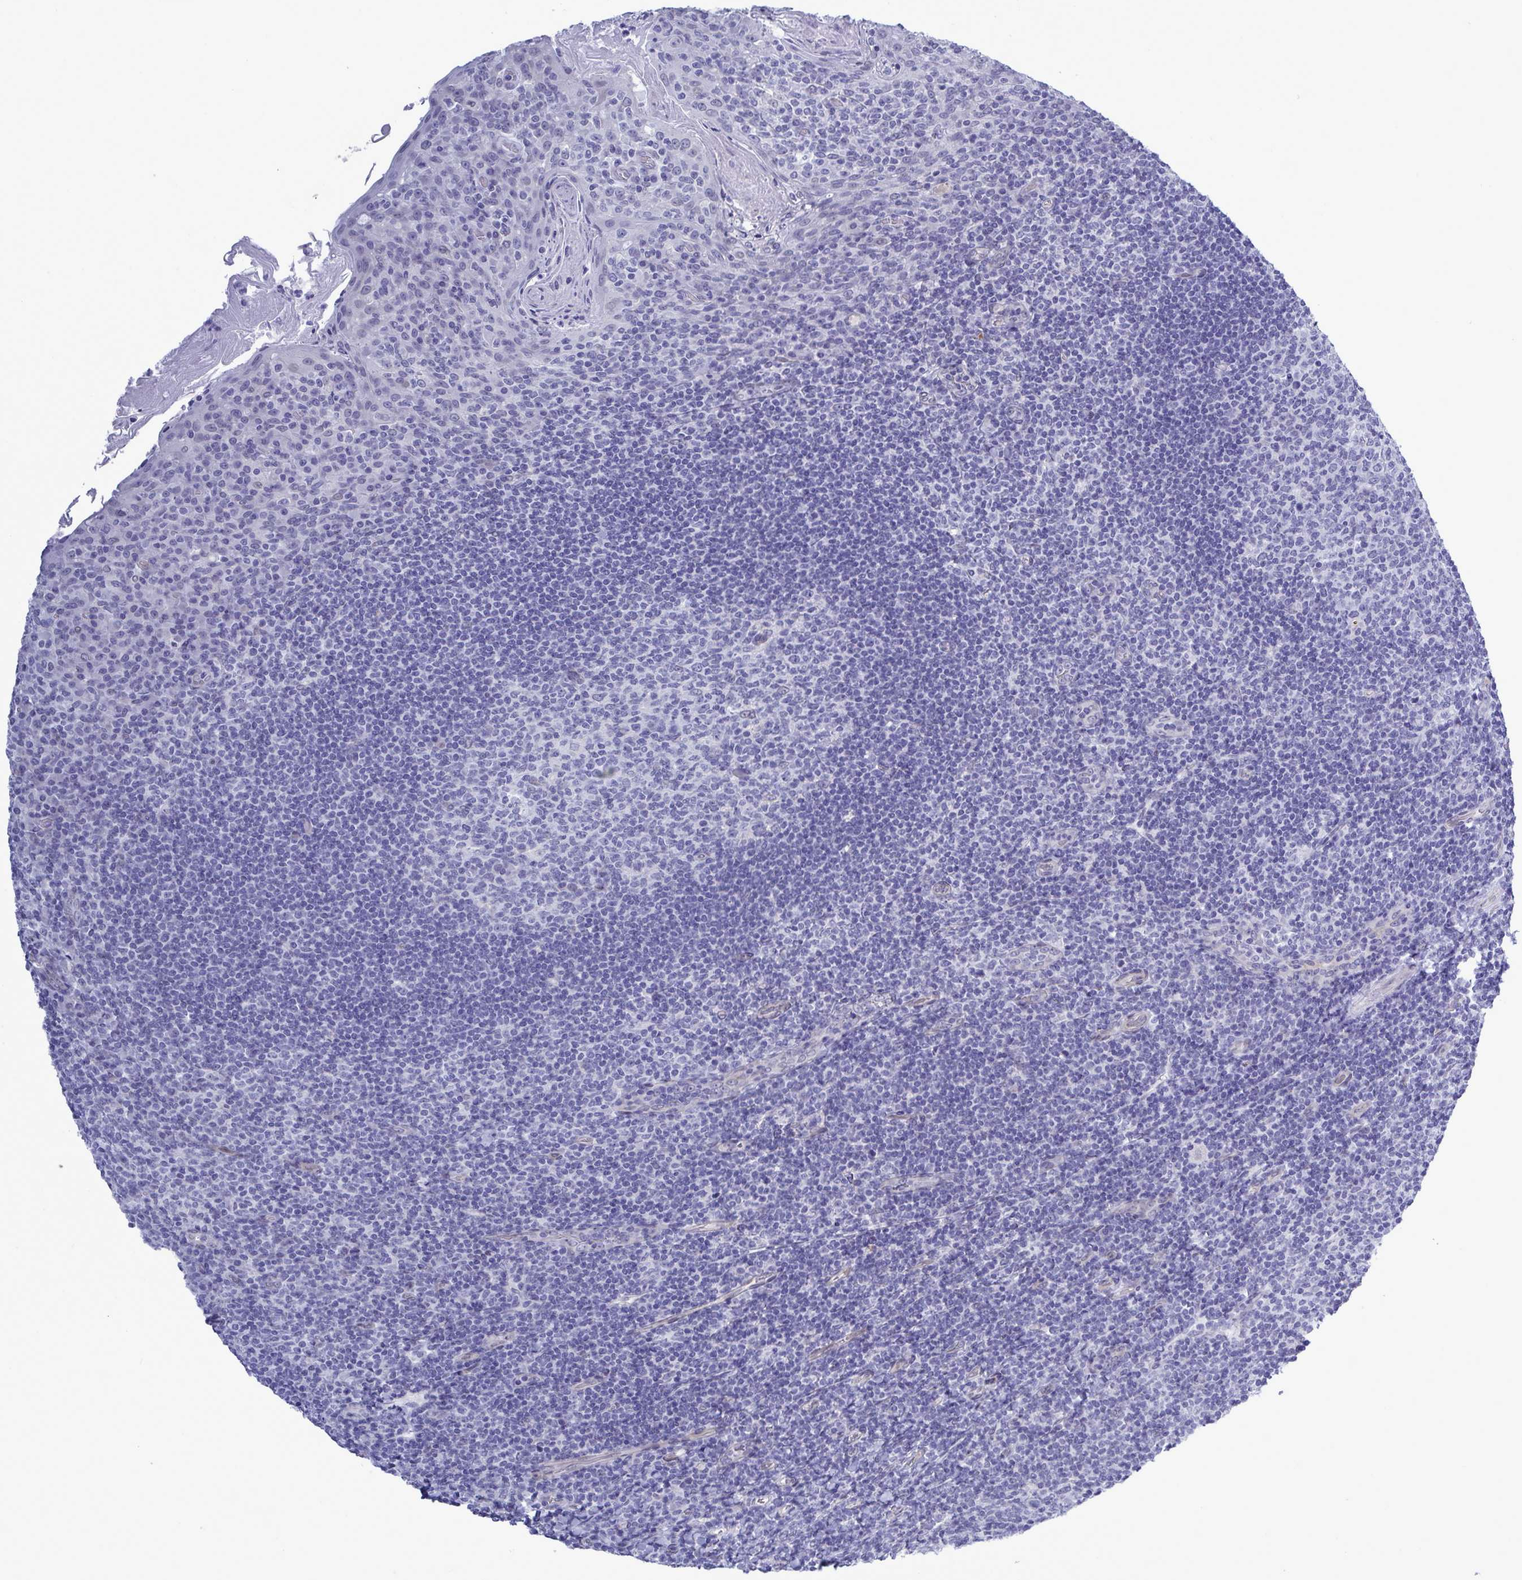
{"staining": {"intensity": "negative", "quantity": "none", "location": "none"}, "tissue": "tonsil", "cell_type": "Germinal center cells", "image_type": "normal", "snomed": [{"axis": "morphology", "description": "Normal tissue, NOS"}, {"axis": "topography", "description": "Tonsil"}], "caption": "IHC photomicrograph of benign human tonsil stained for a protein (brown), which displays no expression in germinal center cells. Brightfield microscopy of IHC stained with DAB (3,3'-diaminobenzidine) (brown) and hematoxylin (blue), captured at high magnification.", "gene": "MFSD4A", "patient": {"sex": "female", "age": 10}}